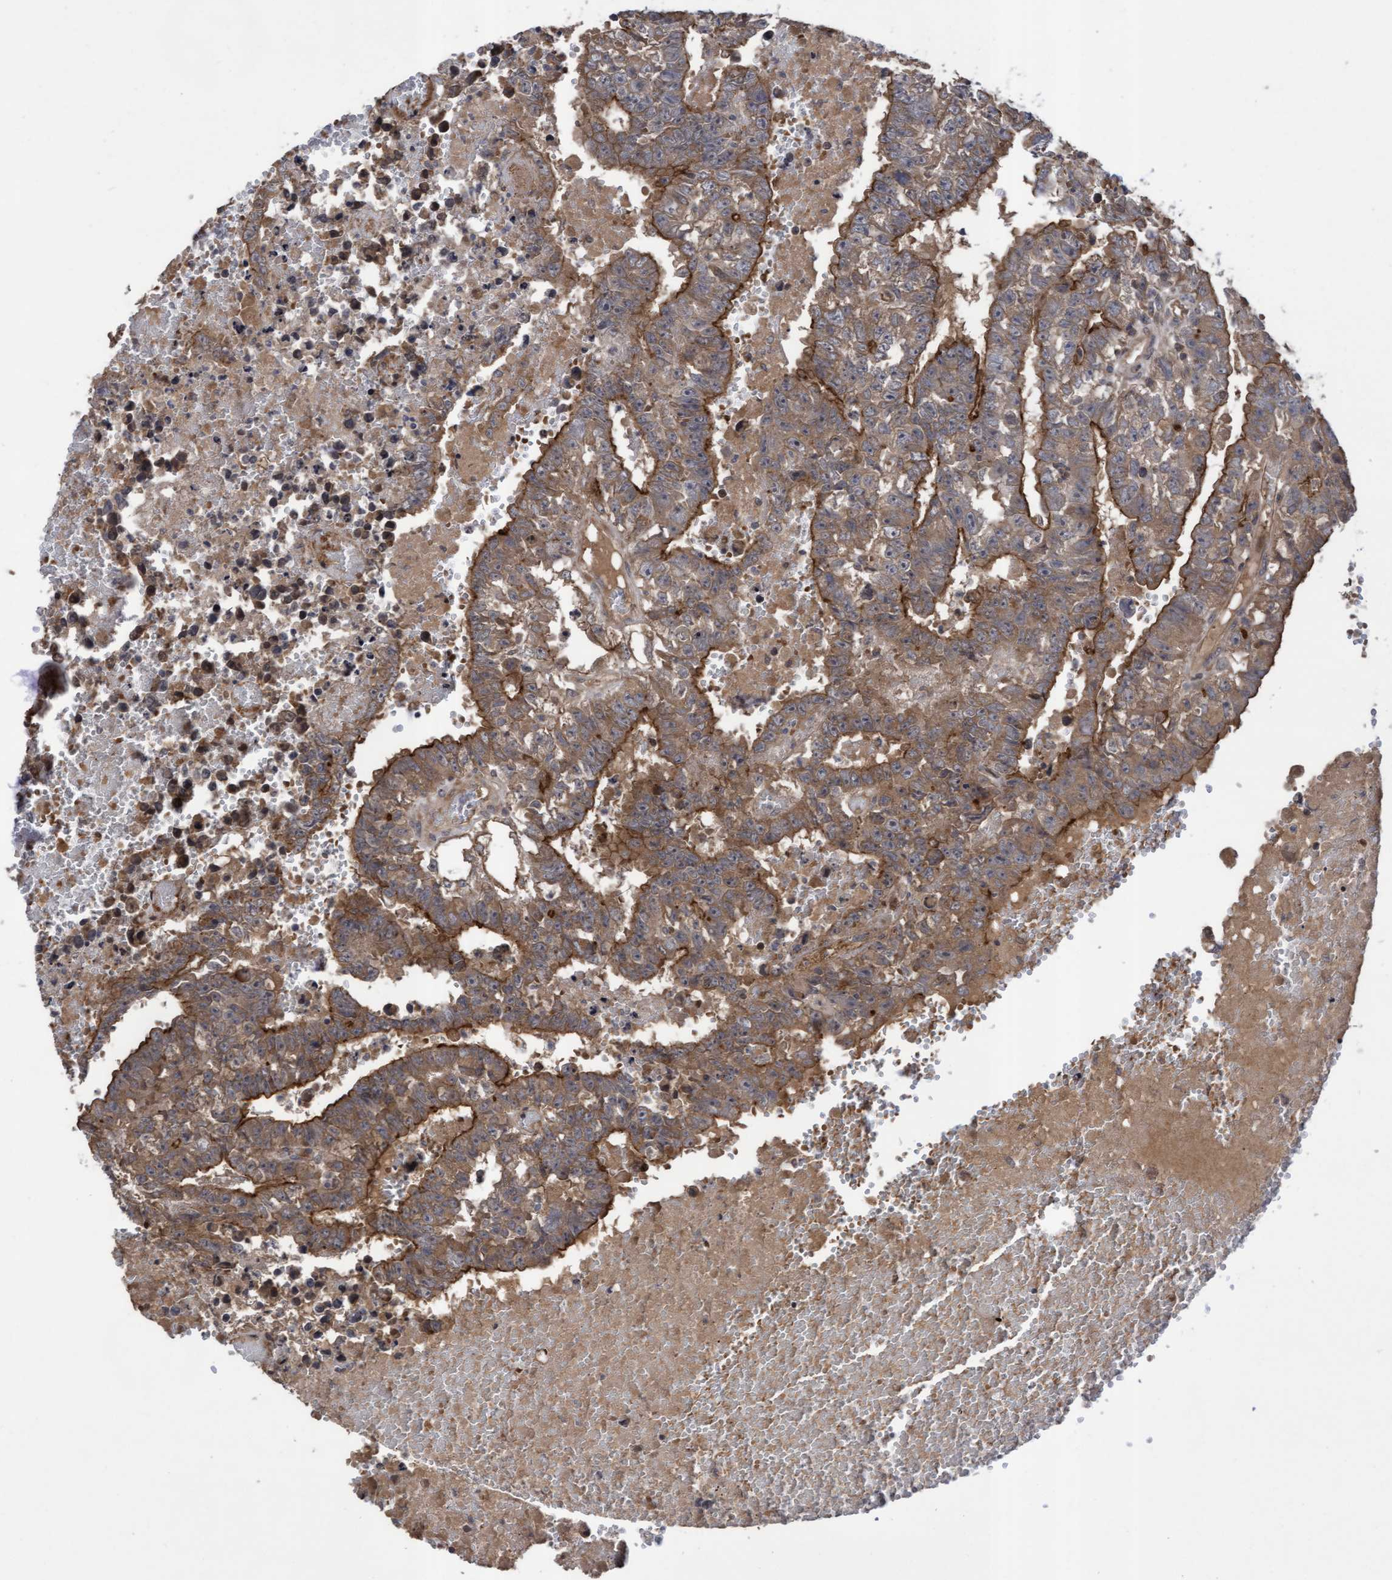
{"staining": {"intensity": "moderate", "quantity": ">75%", "location": "cytoplasmic/membranous"}, "tissue": "testis cancer", "cell_type": "Tumor cells", "image_type": "cancer", "snomed": [{"axis": "morphology", "description": "Carcinoma, Embryonal, NOS"}, {"axis": "topography", "description": "Testis"}], "caption": "Tumor cells exhibit medium levels of moderate cytoplasmic/membranous staining in about >75% of cells in testis cancer (embryonal carcinoma).", "gene": "COBL", "patient": {"sex": "male", "age": 25}}